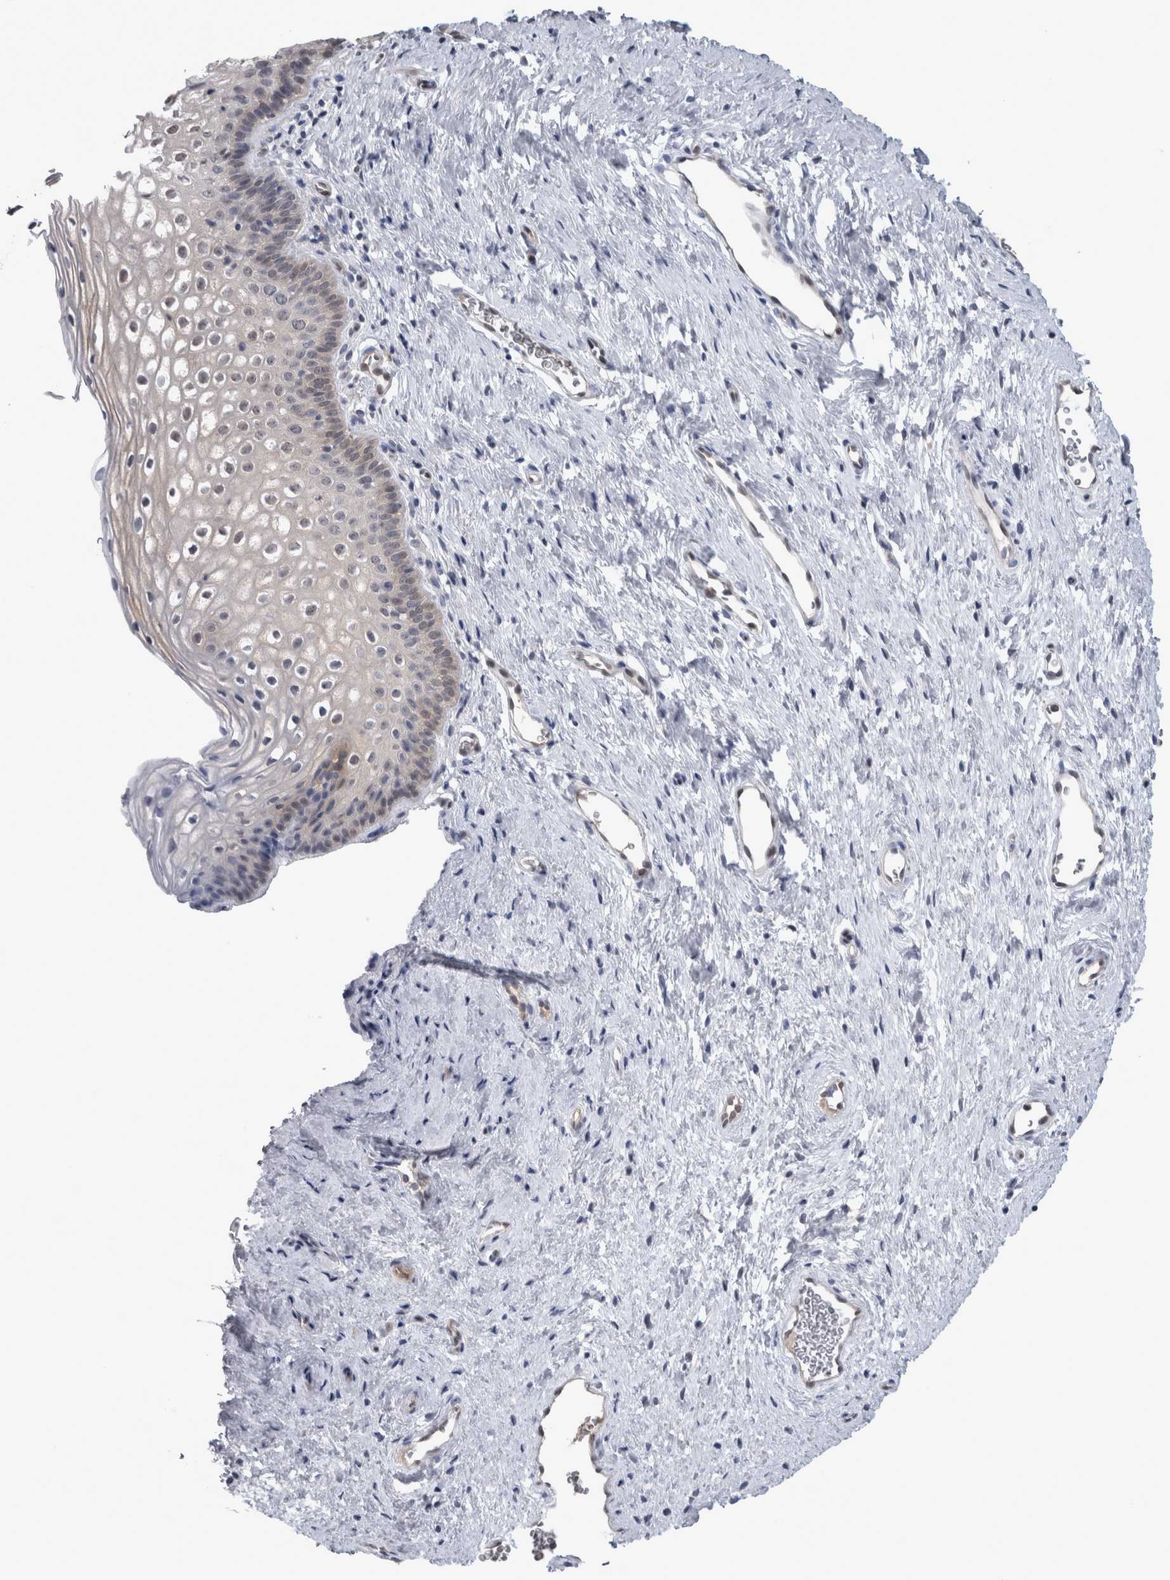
{"staining": {"intensity": "moderate", "quantity": ">75%", "location": "cytoplasmic/membranous,nuclear"}, "tissue": "cervix", "cell_type": "Glandular cells", "image_type": "normal", "snomed": [{"axis": "morphology", "description": "Normal tissue, NOS"}, {"axis": "topography", "description": "Cervix"}], "caption": "This histopathology image reveals immunohistochemistry (IHC) staining of unremarkable human cervix, with medium moderate cytoplasmic/membranous,nuclear expression in approximately >75% of glandular cells.", "gene": "NAPRT", "patient": {"sex": "female", "age": 27}}